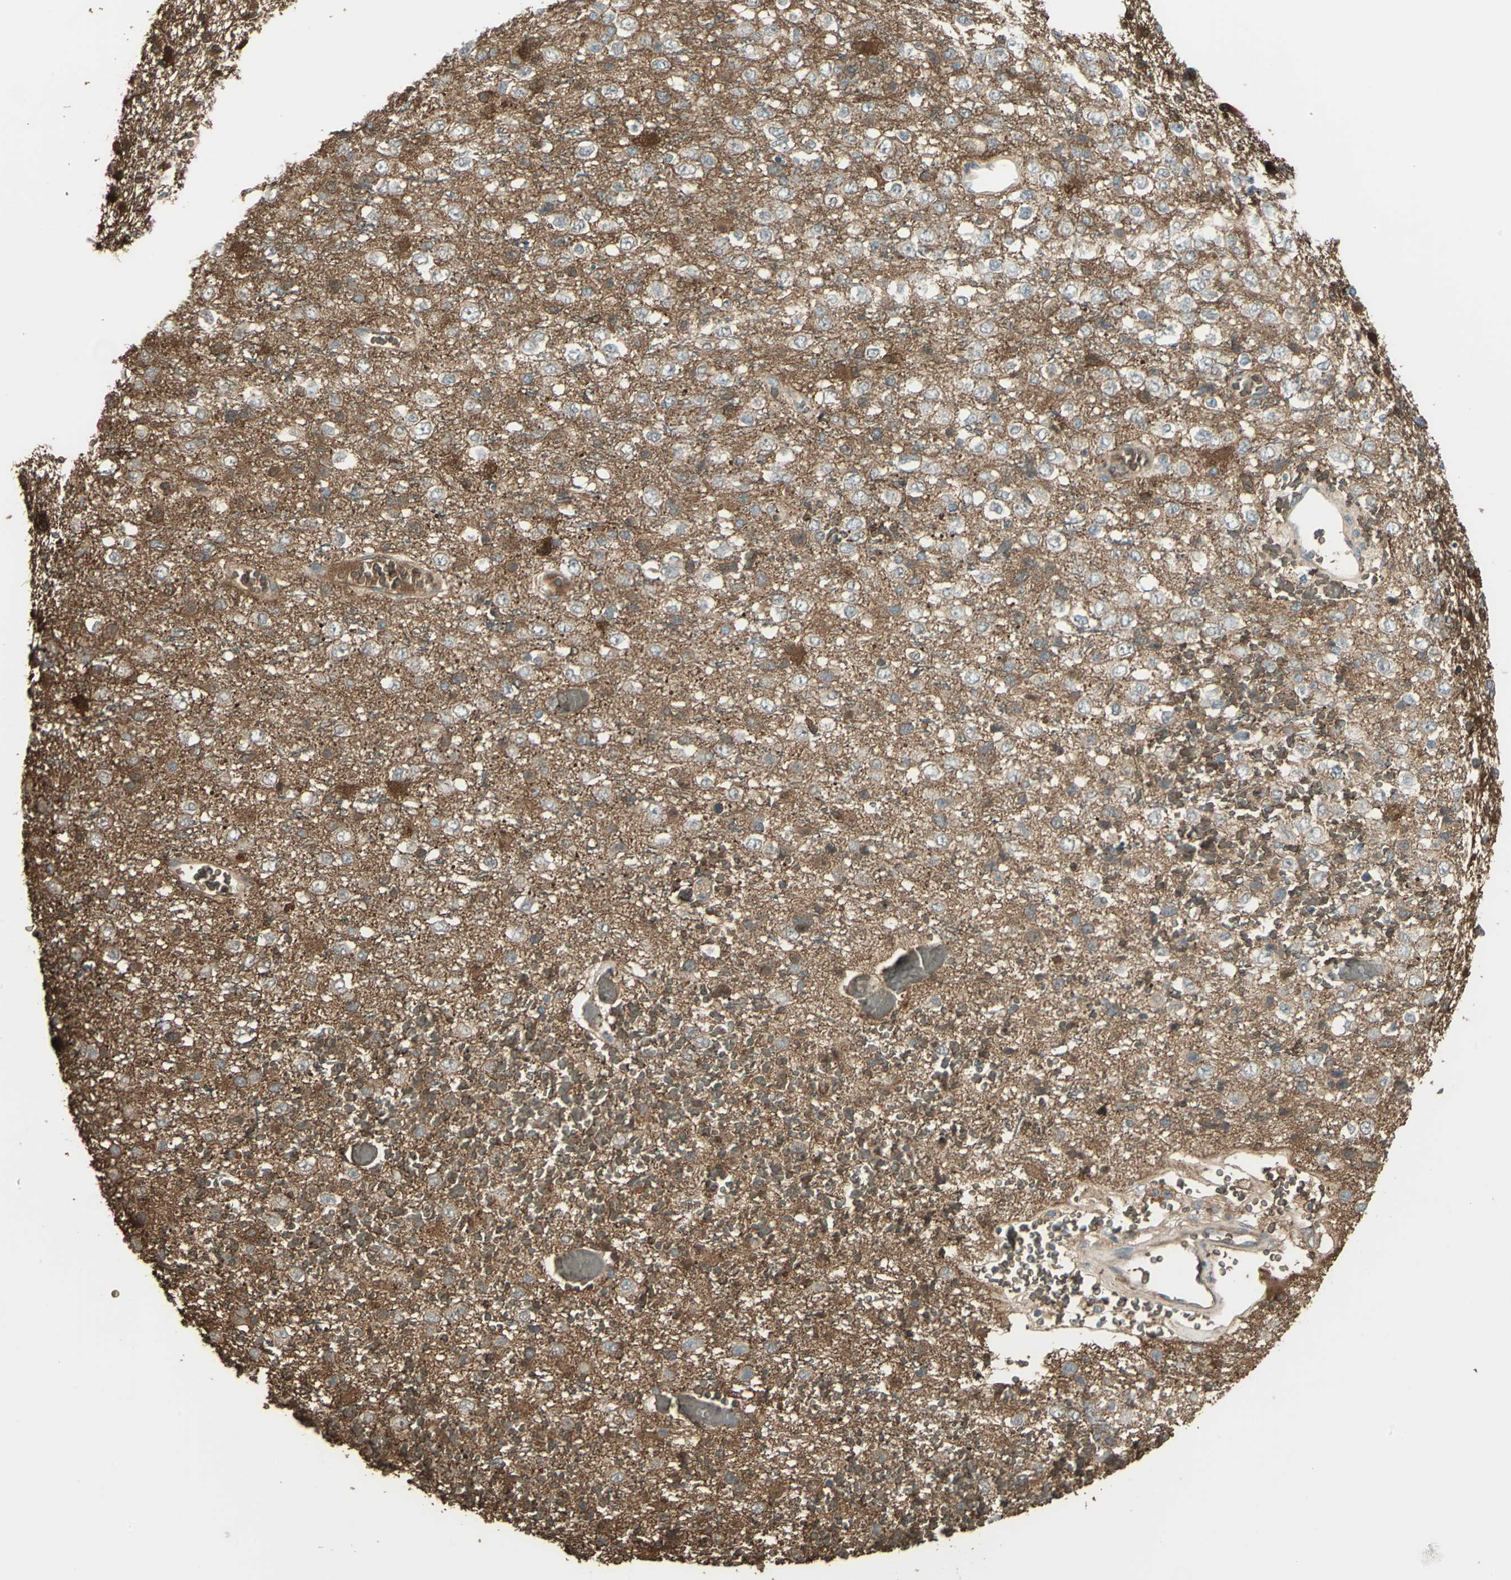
{"staining": {"intensity": "strong", "quantity": "<25%", "location": "cytoplasmic/membranous,nuclear"}, "tissue": "glioma", "cell_type": "Tumor cells", "image_type": "cancer", "snomed": [{"axis": "morphology", "description": "Glioma, malignant, High grade"}, {"axis": "topography", "description": "pancreas cauda"}], "caption": "Glioma stained with a brown dye displays strong cytoplasmic/membranous and nuclear positive staining in about <25% of tumor cells.", "gene": "DDAH1", "patient": {"sex": "male", "age": 60}}